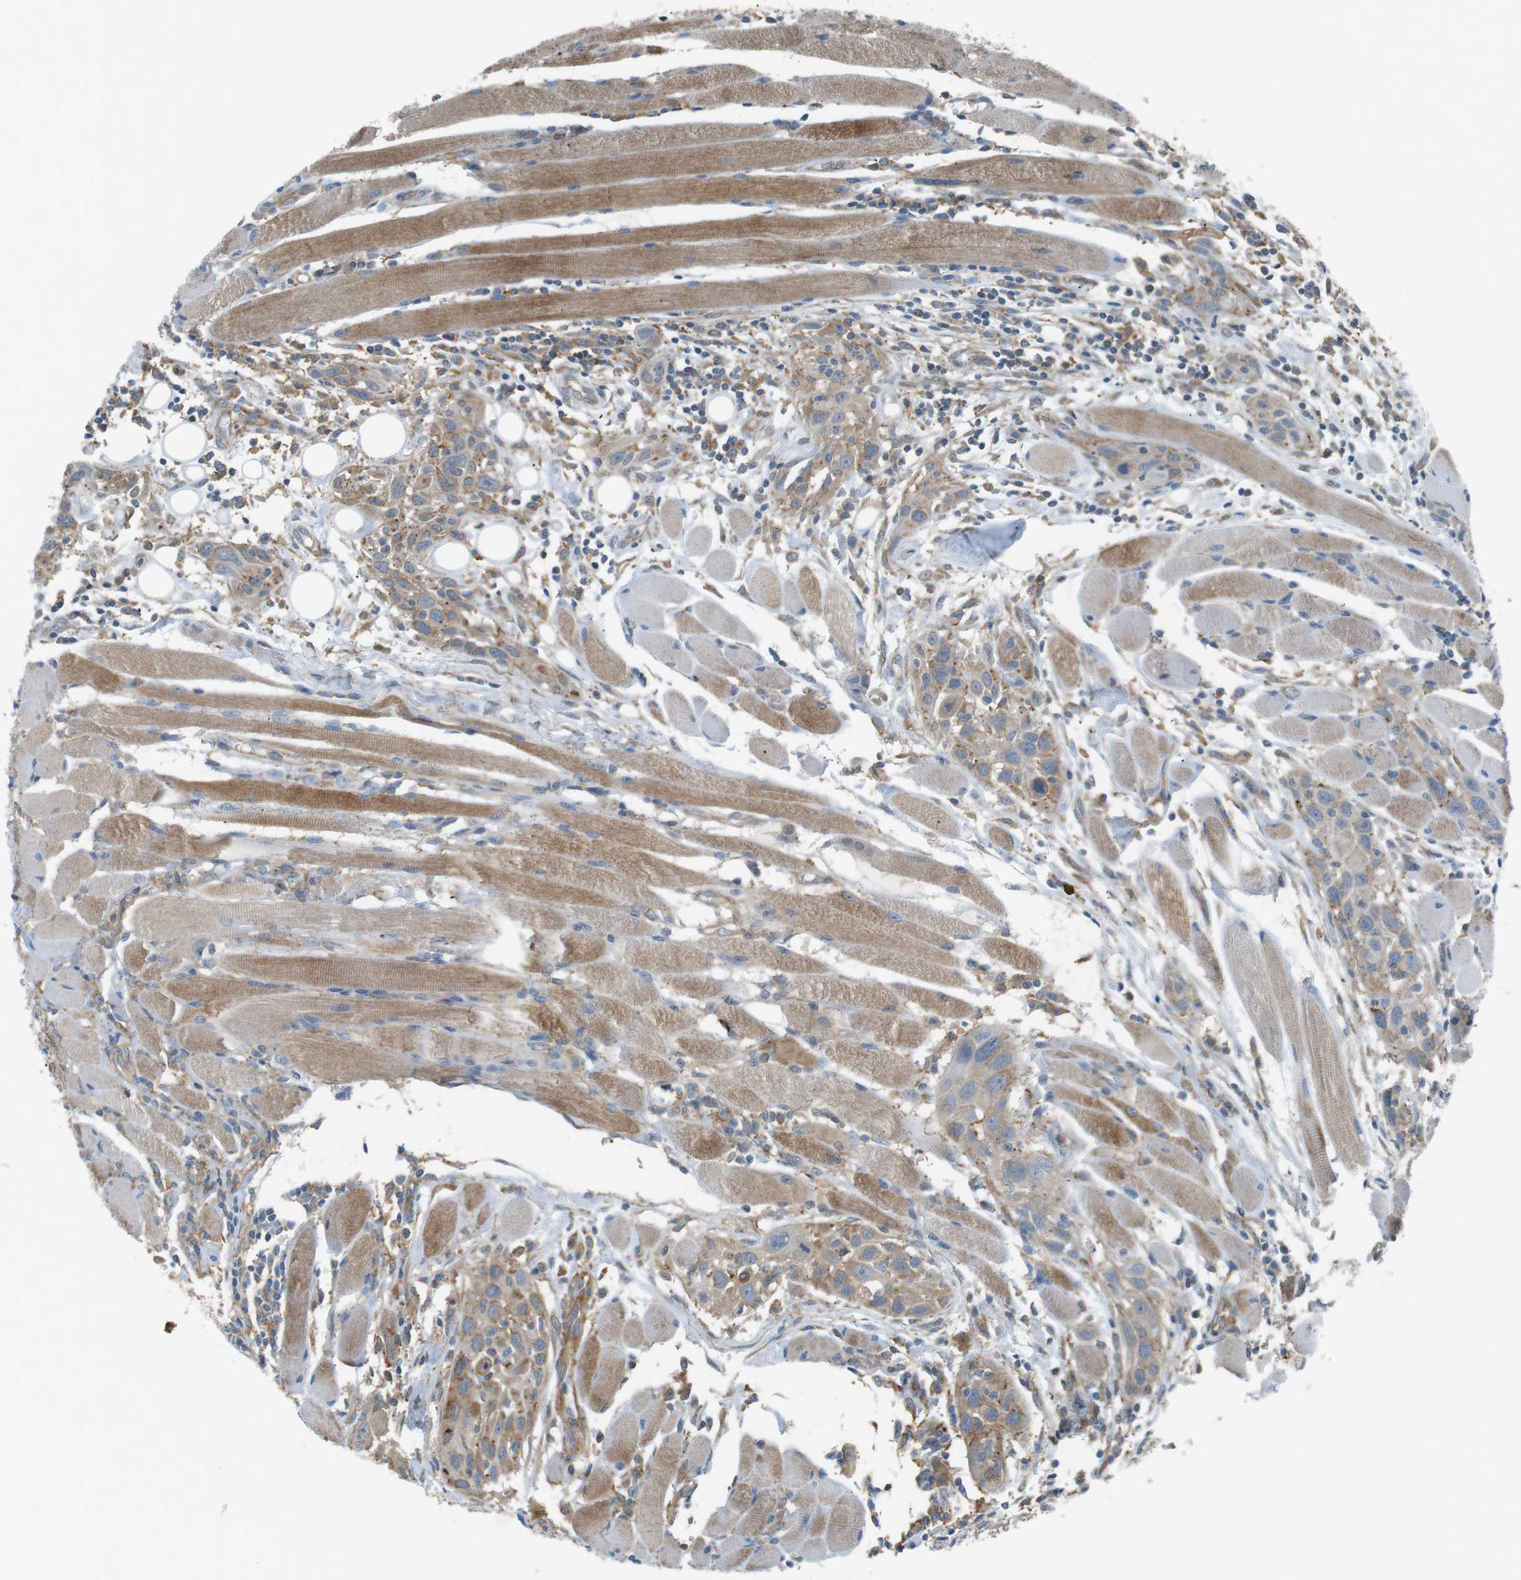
{"staining": {"intensity": "moderate", "quantity": ">75%", "location": "cytoplasmic/membranous"}, "tissue": "head and neck cancer", "cell_type": "Tumor cells", "image_type": "cancer", "snomed": [{"axis": "morphology", "description": "Squamous cell carcinoma, NOS"}, {"axis": "topography", "description": "Oral tissue"}, {"axis": "topography", "description": "Head-Neck"}], "caption": "This photomicrograph displays IHC staining of head and neck cancer, with medium moderate cytoplasmic/membranous staining in approximately >75% of tumor cells.", "gene": "PEPD", "patient": {"sex": "female", "age": 50}}